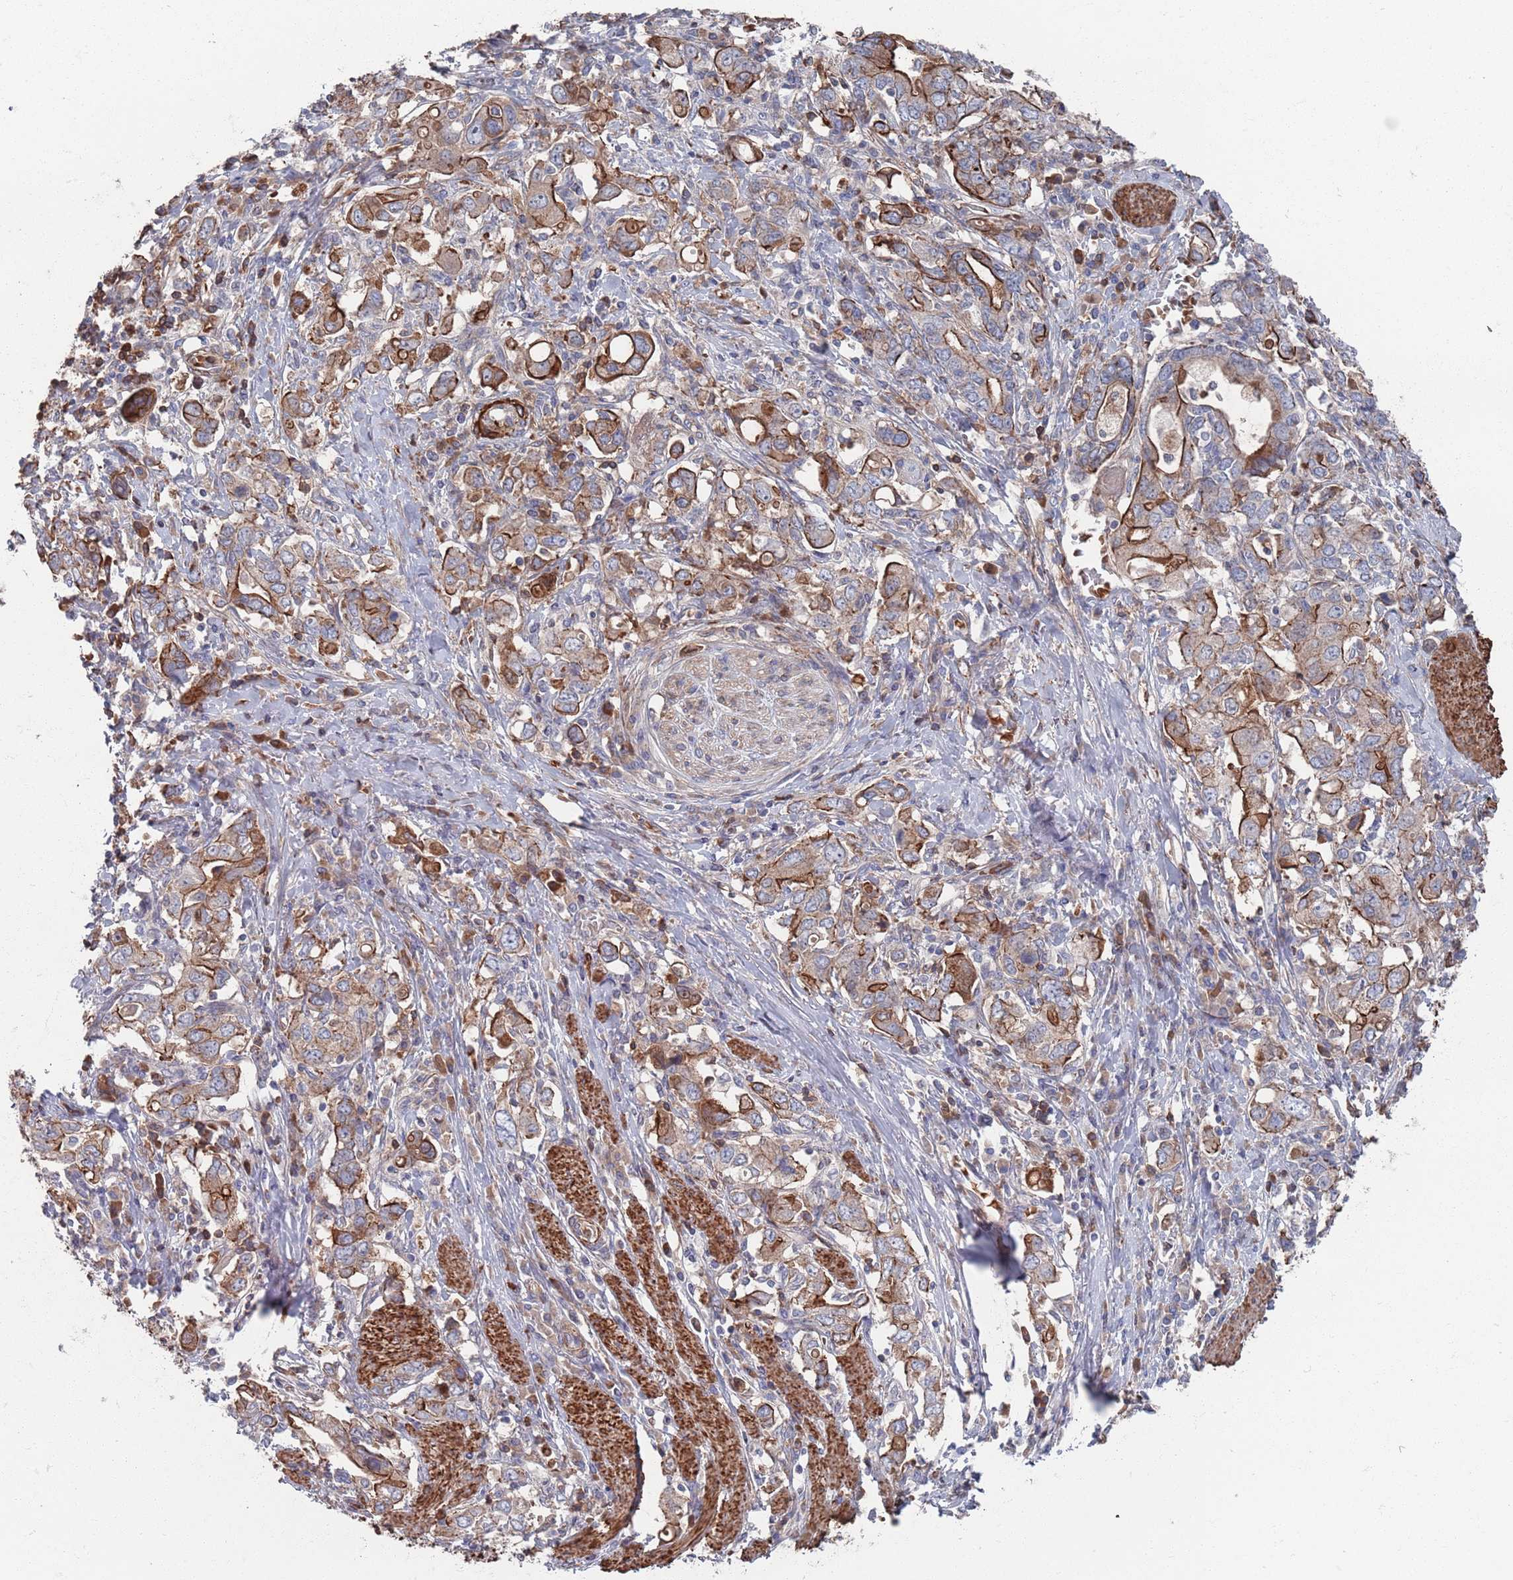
{"staining": {"intensity": "strong", "quantity": "25%-75%", "location": "cytoplasmic/membranous"}, "tissue": "stomach cancer", "cell_type": "Tumor cells", "image_type": "cancer", "snomed": [{"axis": "morphology", "description": "Adenocarcinoma, NOS"}, {"axis": "topography", "description": "Stomach, upper"}, {"axis": "topography", "description": "Stomach"}], "caption": "There is high levels of strong cytoplasmic/membranous staining in tumor cells of adenocarcinoma (stomach), as demonstrated by immunohistochemical staining (brown color).", "gene": "PLEKHA4", "patient": {"sex": "male", "age": 62}}